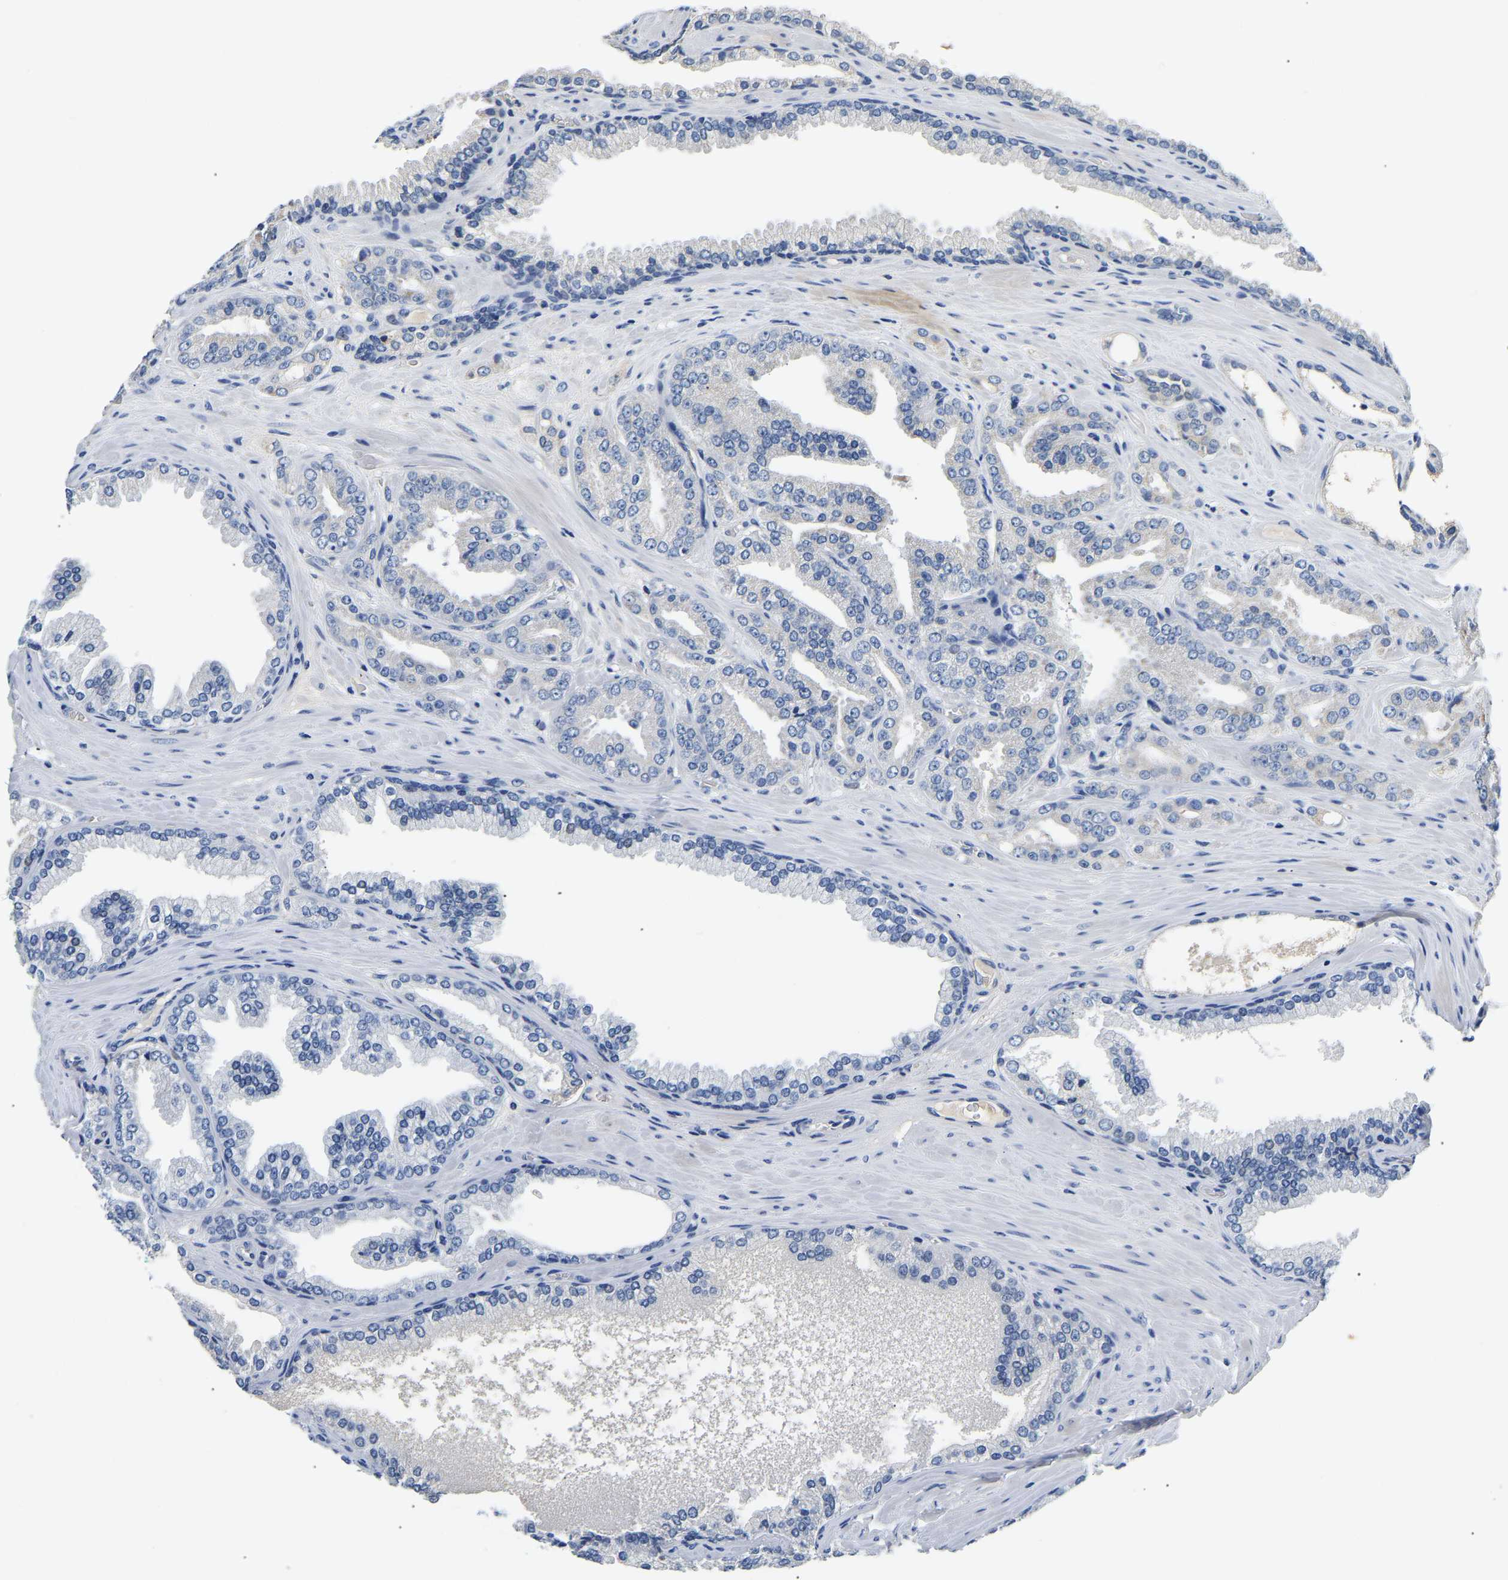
{"staining": {"intensity": "negative", "quantity": "none", "location": "none"}, "tissue": "prostate cancer", "cell_type": "Tumor cells", "image_type": "cancer", "snomed": [{"axis": "morphology", "description": "Adenocarcinoma, High grade"}, {"axis": "topography", "description": "Prostate"}], "caption": "The histopathology image shows no significant expression in tumor cells of prostate high-grade adenocarcinoma.", "gene": "PCK2", "patient": {"sex": "male", "age": 71}}